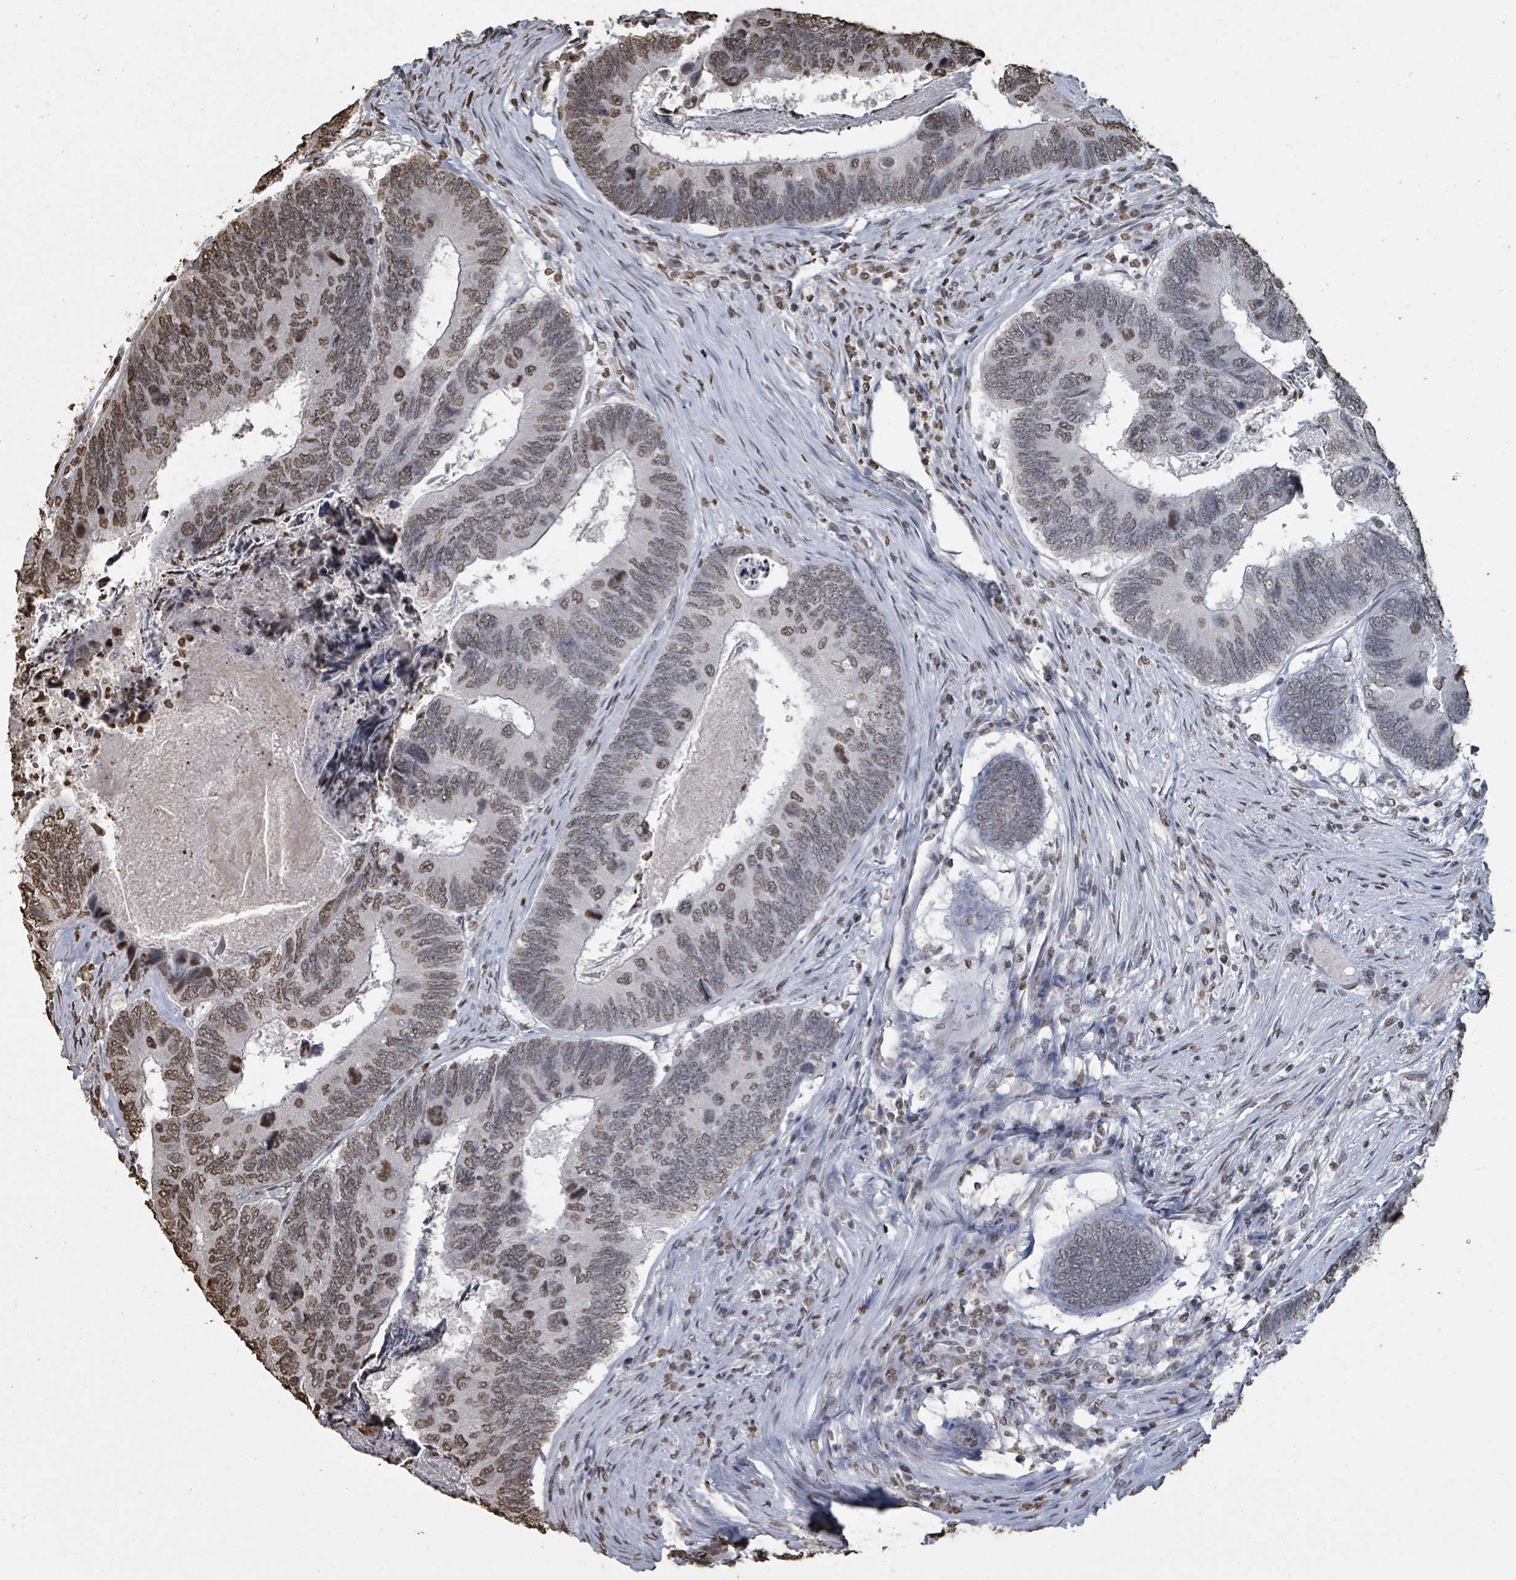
{"staining": {"intensity": "moderate", "quantity": "25%-75%", "location": "nuclear"}, "tissue": "colorectal cancer", "cell_type": "Tumor cells", "image_type": "cancer", "snomed": [{"axis": "morphology", "description": "Adenocarcinoma, NOS"}, {"axis": "topography", "description": "Colon"}], "caption": "A high-resolution photomicrograph shows IHC staining of colorectal cancer (adenocarcinoma), which displays moderate nuclear staining in about 25%-75% of tumor cells.", "gene": "MRPS12", "patient": {"sex": "female", "age": 67}}